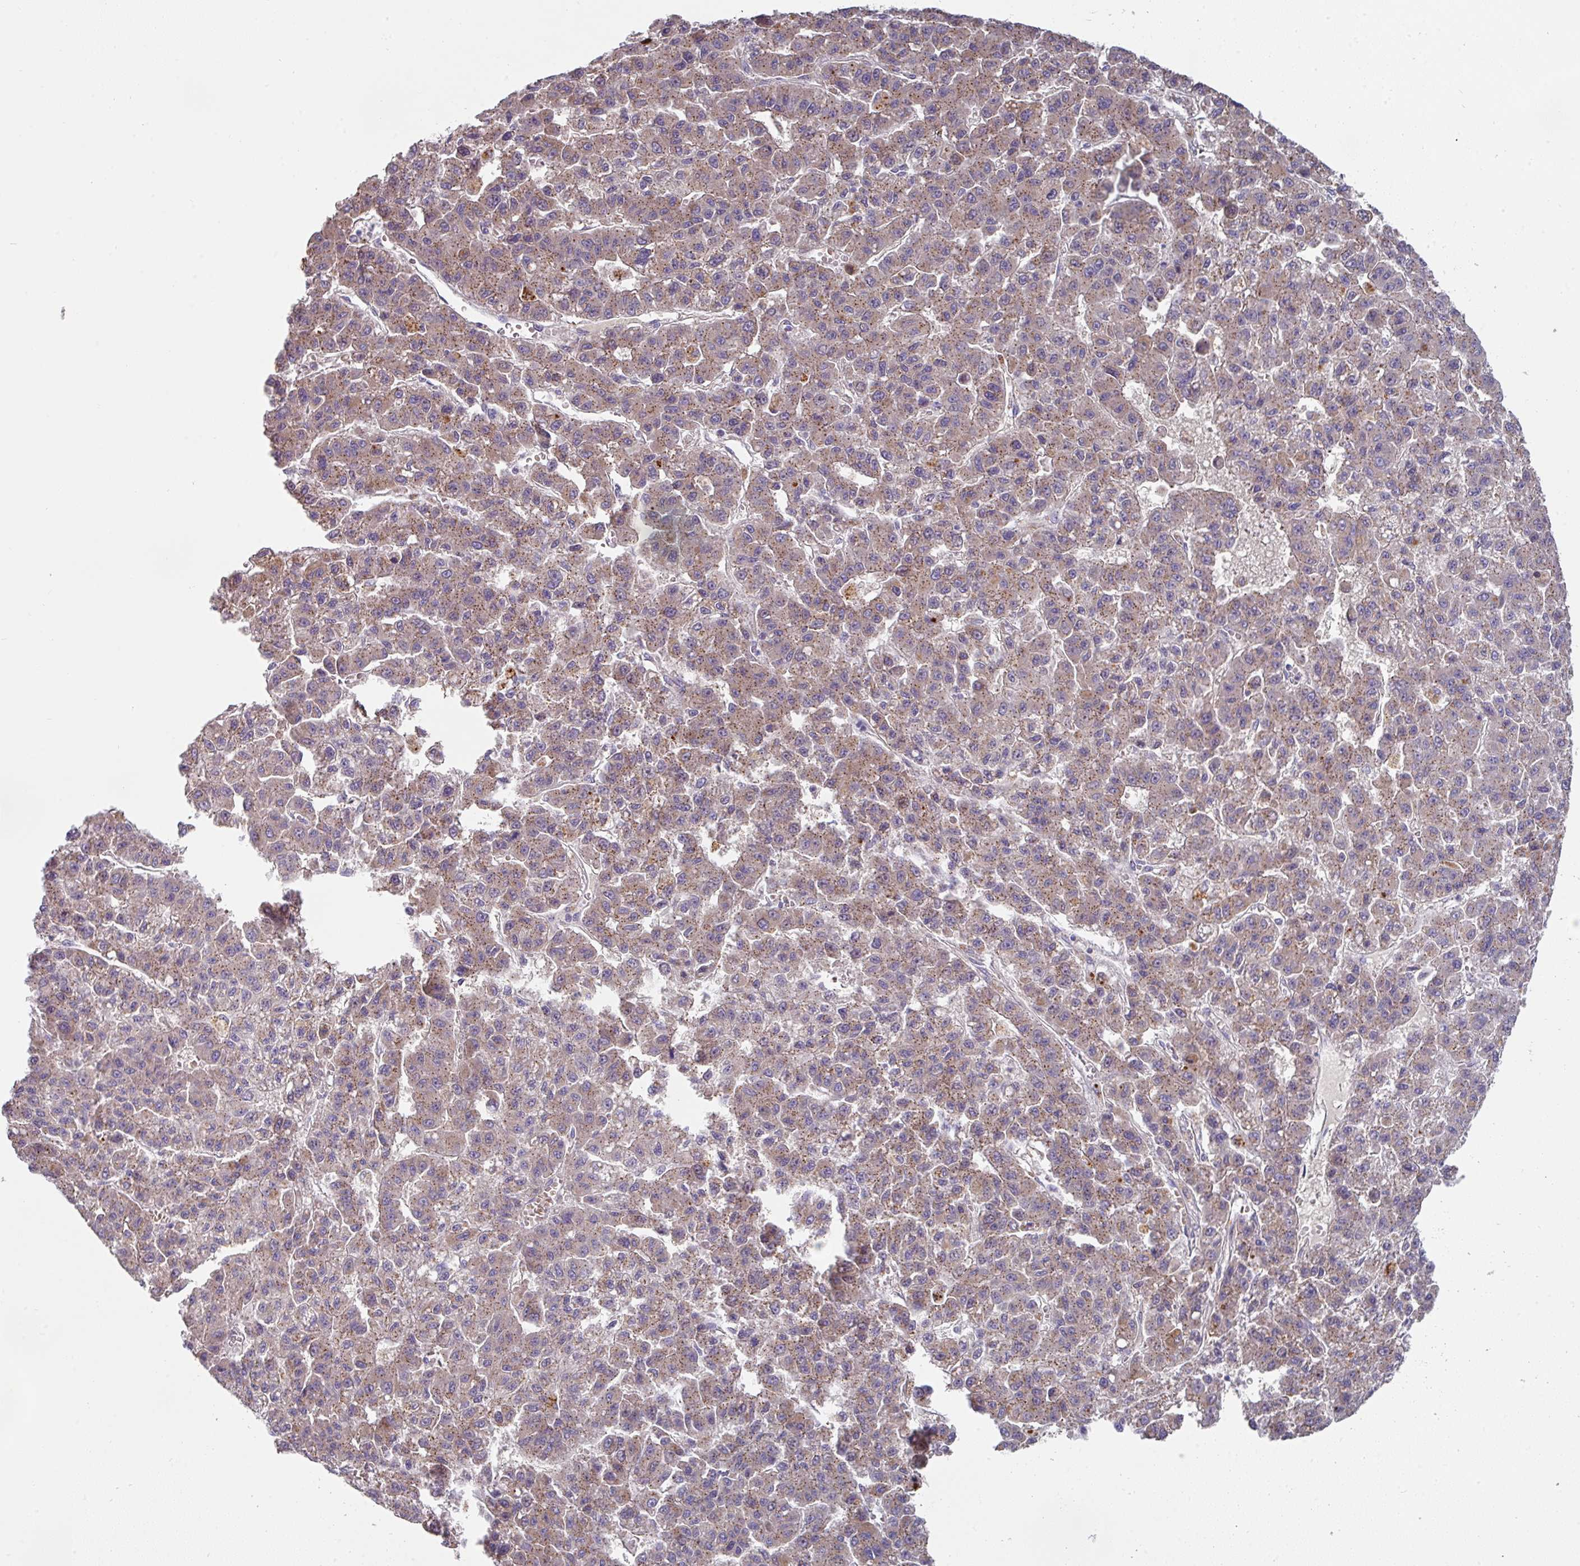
{"staining": {"intensity": "moderate", "quantity": ">75%", "location": "cytoplasmic/membranous"}, "tissue": "liver cancer", "cell_type": "Tumor cells", "image_type": "cancer", "snomed": [{"axis": "morphology", "description": "Carcinoma, Hepatocellular, NOS"}, {"axis": "topography", "description": "Liver"}], "caption": "About >75% of tumor cells in hepatocellular carcinoma (liver) display moderate cytoplasmic/membranous protein positivity as visualized by brown immunohistochemical staining.", "gene": "IL4R", "patient": {"sex": "male", "age": 70}}